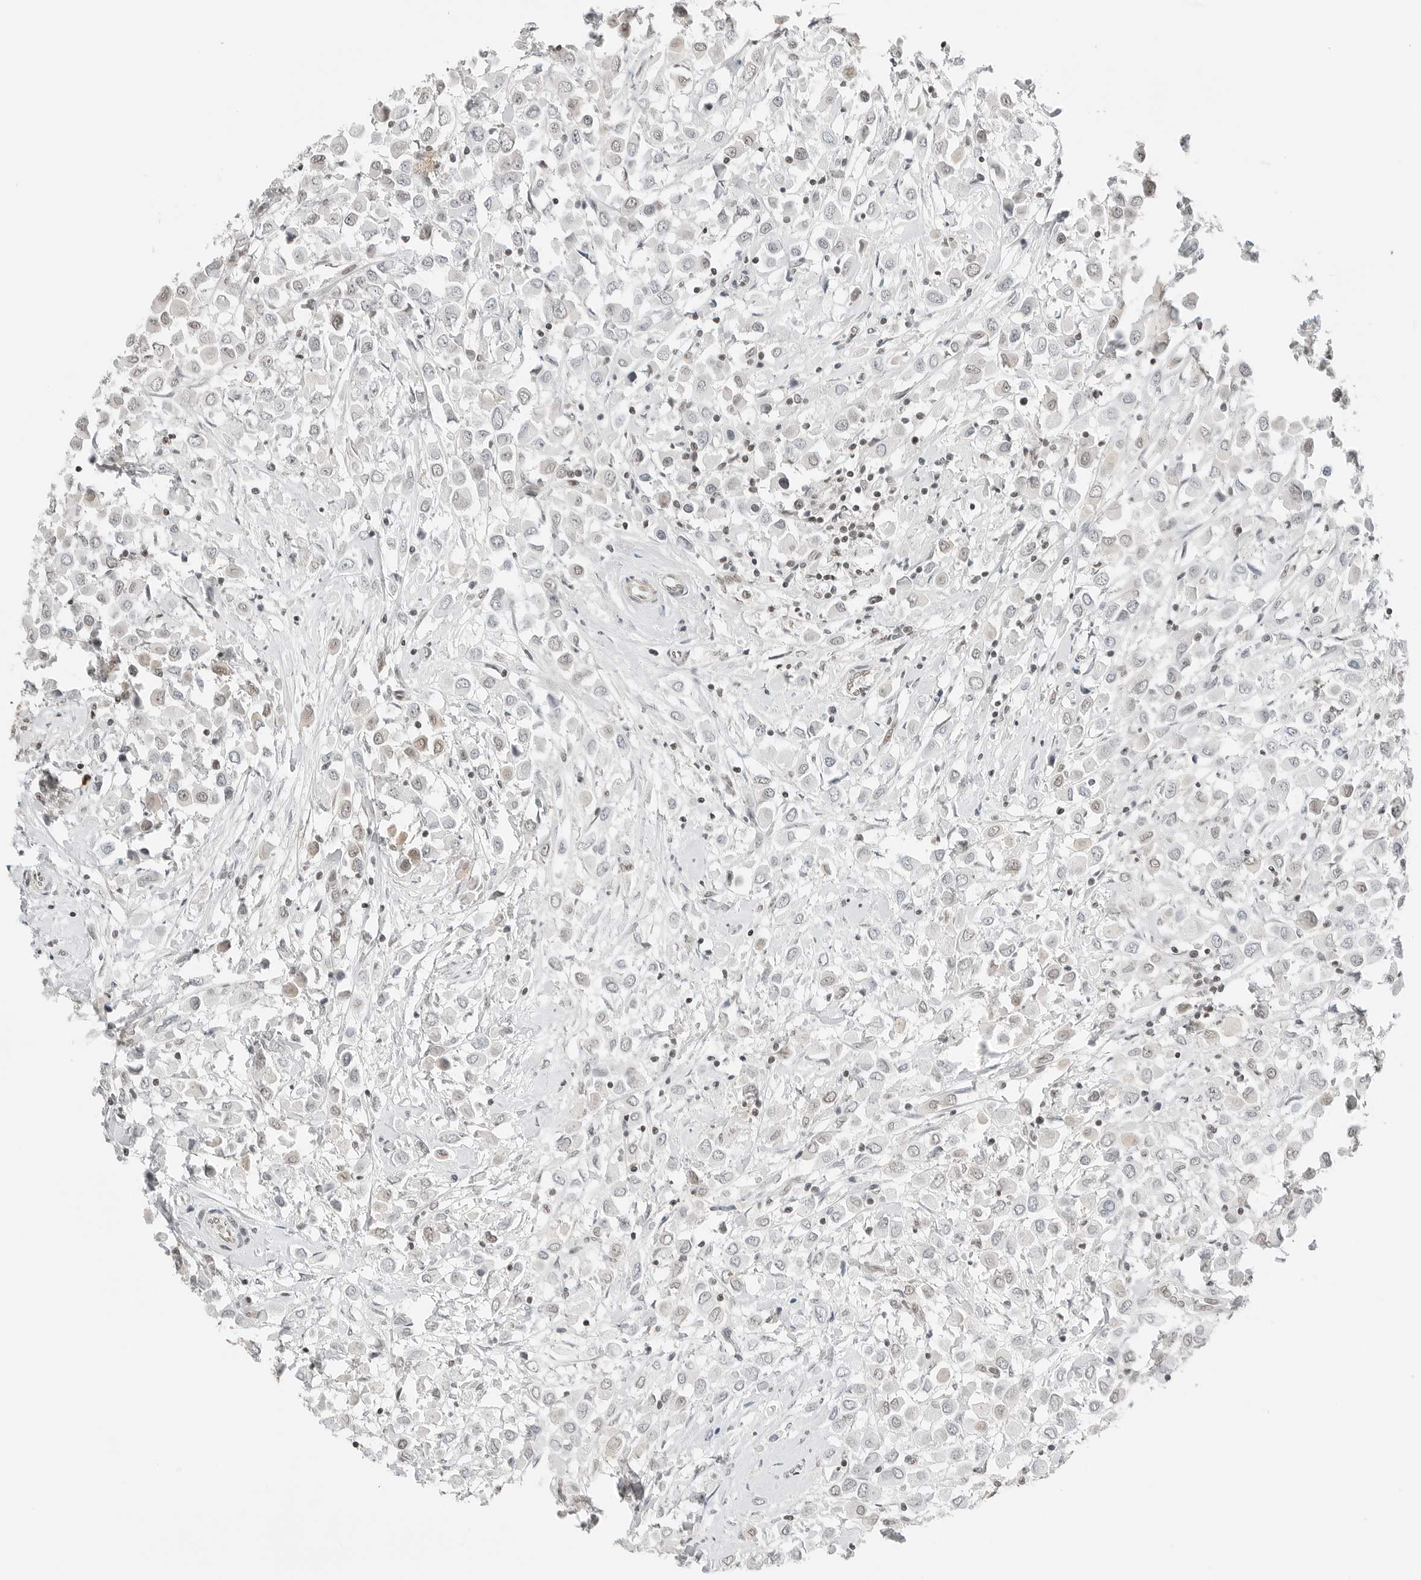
{"staining": {"intensity": "weak", "quantity": "<25%", "location": "nuclear"}, "tissue": "breast cancer", "cell_type": "Tumor cells", "image_type": "cancer", "snomed": [{"axis": "morphology", "description": "Duct carcinoma"}, {"axis": "topography", "description": "Breast"}], "caption": "Photomicrograph shows no significant protein expression in tumor cells of breast cancer (infiltrating ductal carcinoma).", "gene": "CRTC2", "patient": {"sex": "female", "age": 61}}